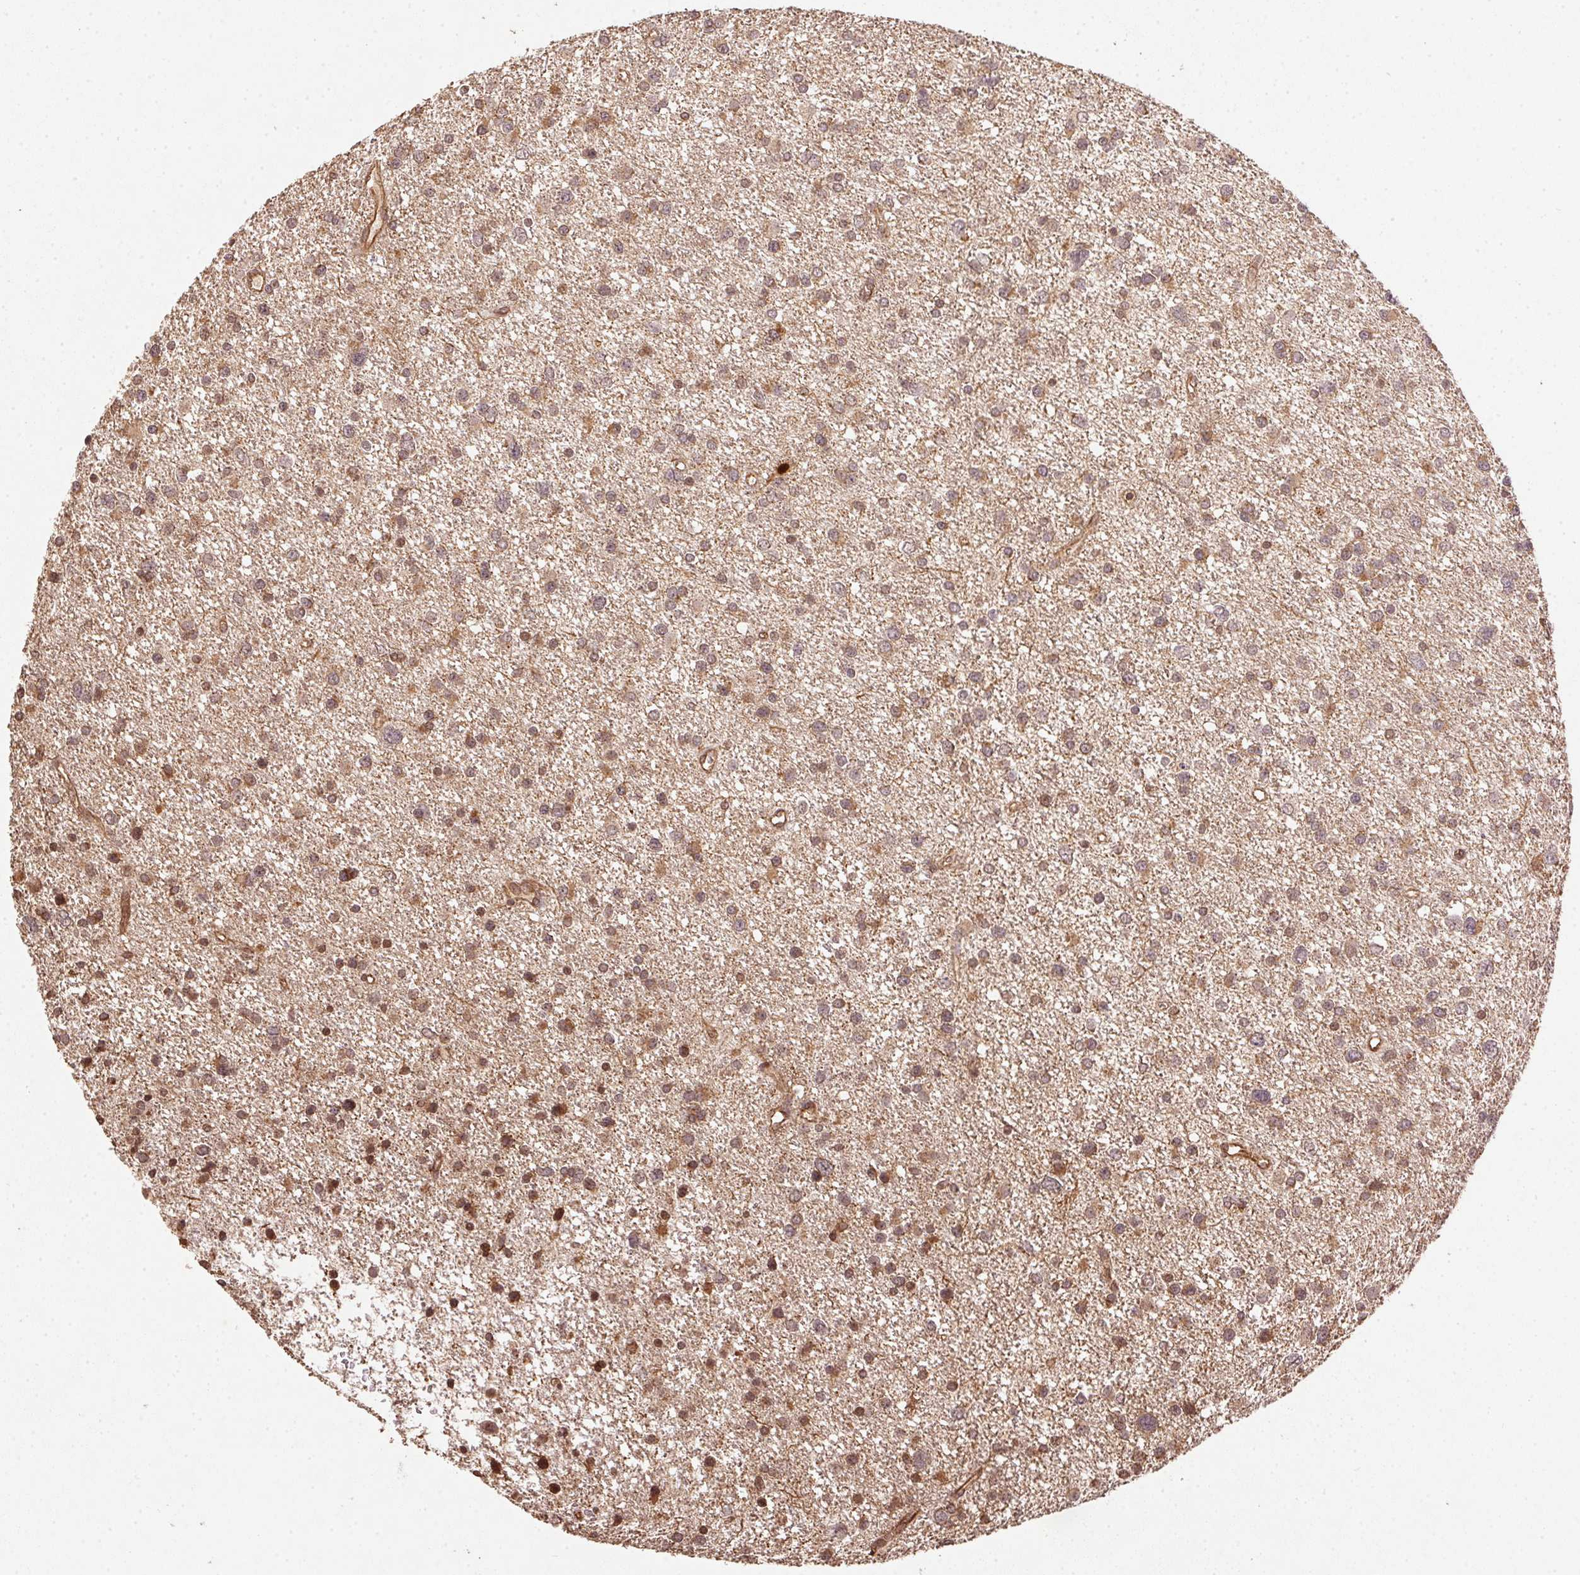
{"staining": {"intensity": "weak", "quantity": ">75%", "location": "cytoplasmic/membranous,nuclear"}, "tissue": "glioma", "cell_type": "Tumor cells", "image_type": "cancer", "snomed": [{"axis": "morphology", "description": "Glioma, malignant, Low grade"}, {"axis": "topography", "description": "Brain"}], "caption": "Glioma was stained to show a protein in brown. There is low levels of weak cytoplasmic/membranous and nuclear expression in about >75% of tumor cells.", "gene": "SPRED2", "patient": {"sex": "female", "age": 55}}